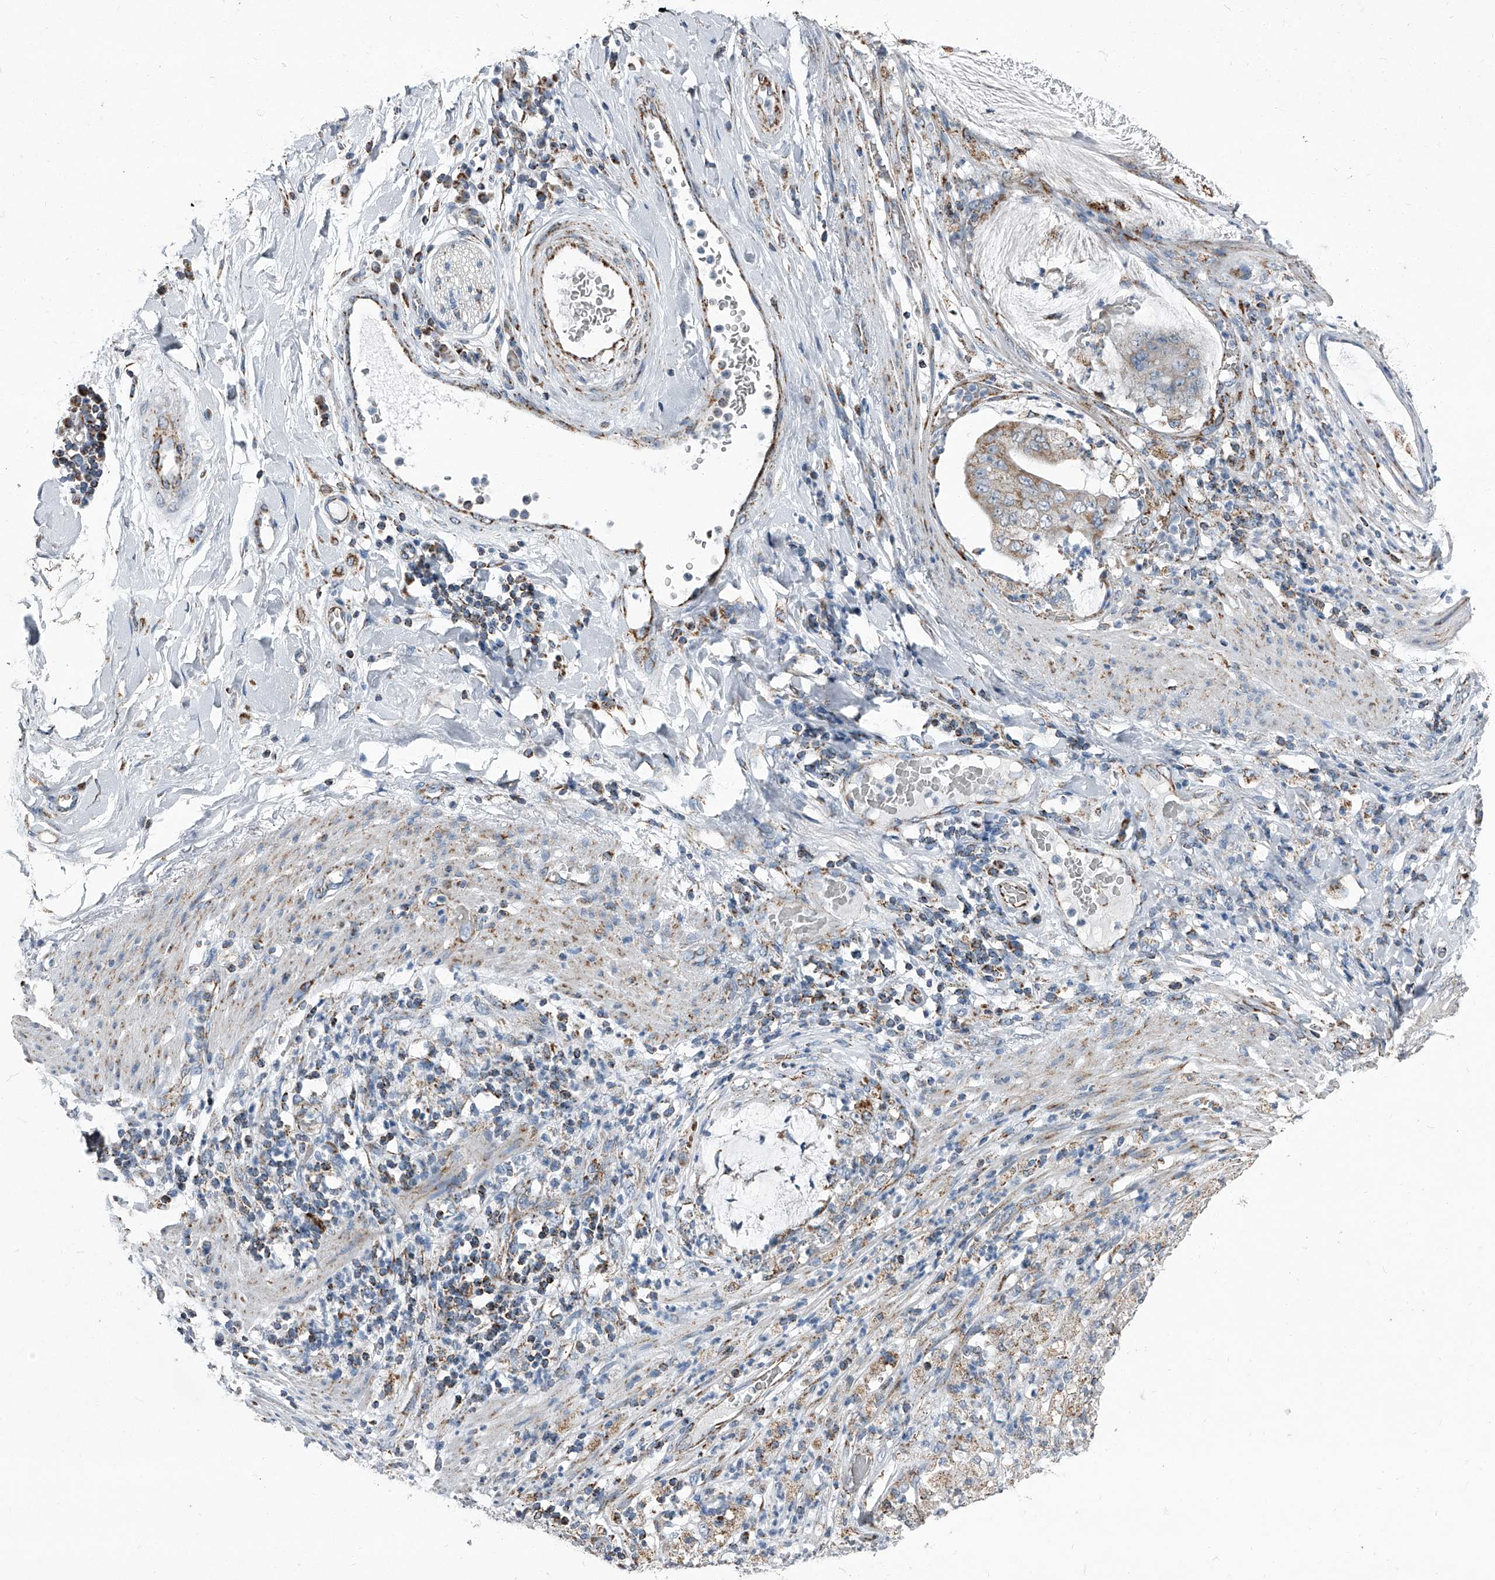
{"staining": {"intensity": "moderate", "quantity": "<25%", "location": "cytoplasmic/membranous"}, "tissue": "stomach cancer", "cell_type": "Tumor cells", "image_type": "cancer", "snomed": [{"axis": "morphology", "description": "Adenocarcinoma, NOS"}, {"axis": "topography", "description": "Stomach"}], "caption": "Stomach cancer stained for a protein (brown) reveals moderate cytoplasmic/membranous positive staining in about <25% of tumor cells.", "gene": "CHRNA7", "patient": {"sex": "female", "age": 73}}